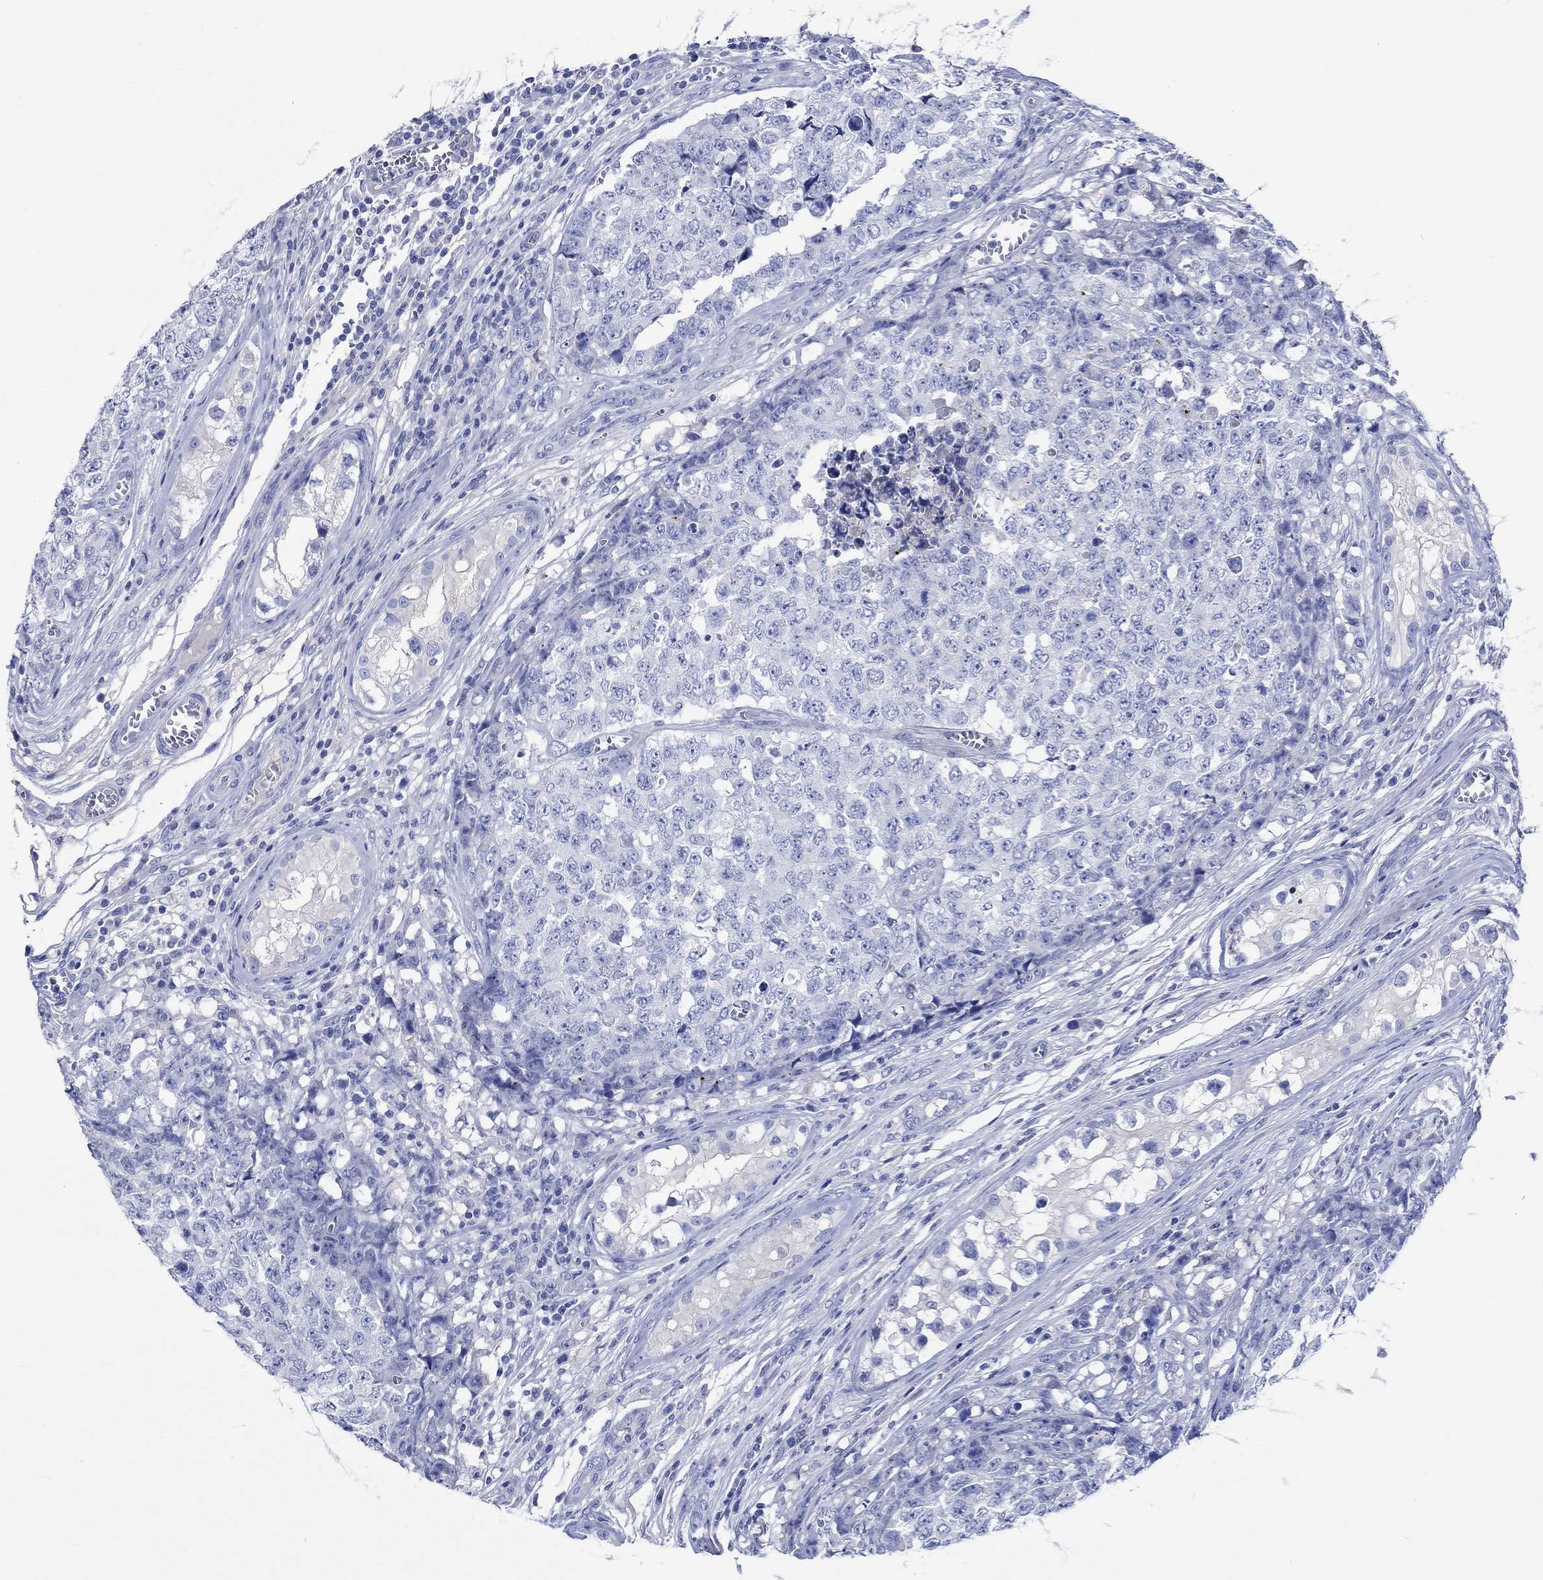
{"staining": {"intensity": "negative", "quantity": "none", "location": "none"}, "tissue": "testis cancer", "cell_type": "Tumor cells", "image_type": "cancer", "snomed": [{"axis": "morphology", "description": "Carcinoma, Embryonal, NOS"}, {"axis": "topography", "description": "Testis"}], "caption": "Tumor cells are negative for brown protein staining in testis cancer. (Brightfield microscopy of DAB (3,3'-diaminobenzidine) immunohistochemistry at high magnification).", "gene": "SHISA4", "patient": {"sex": "male", "age": 23}}